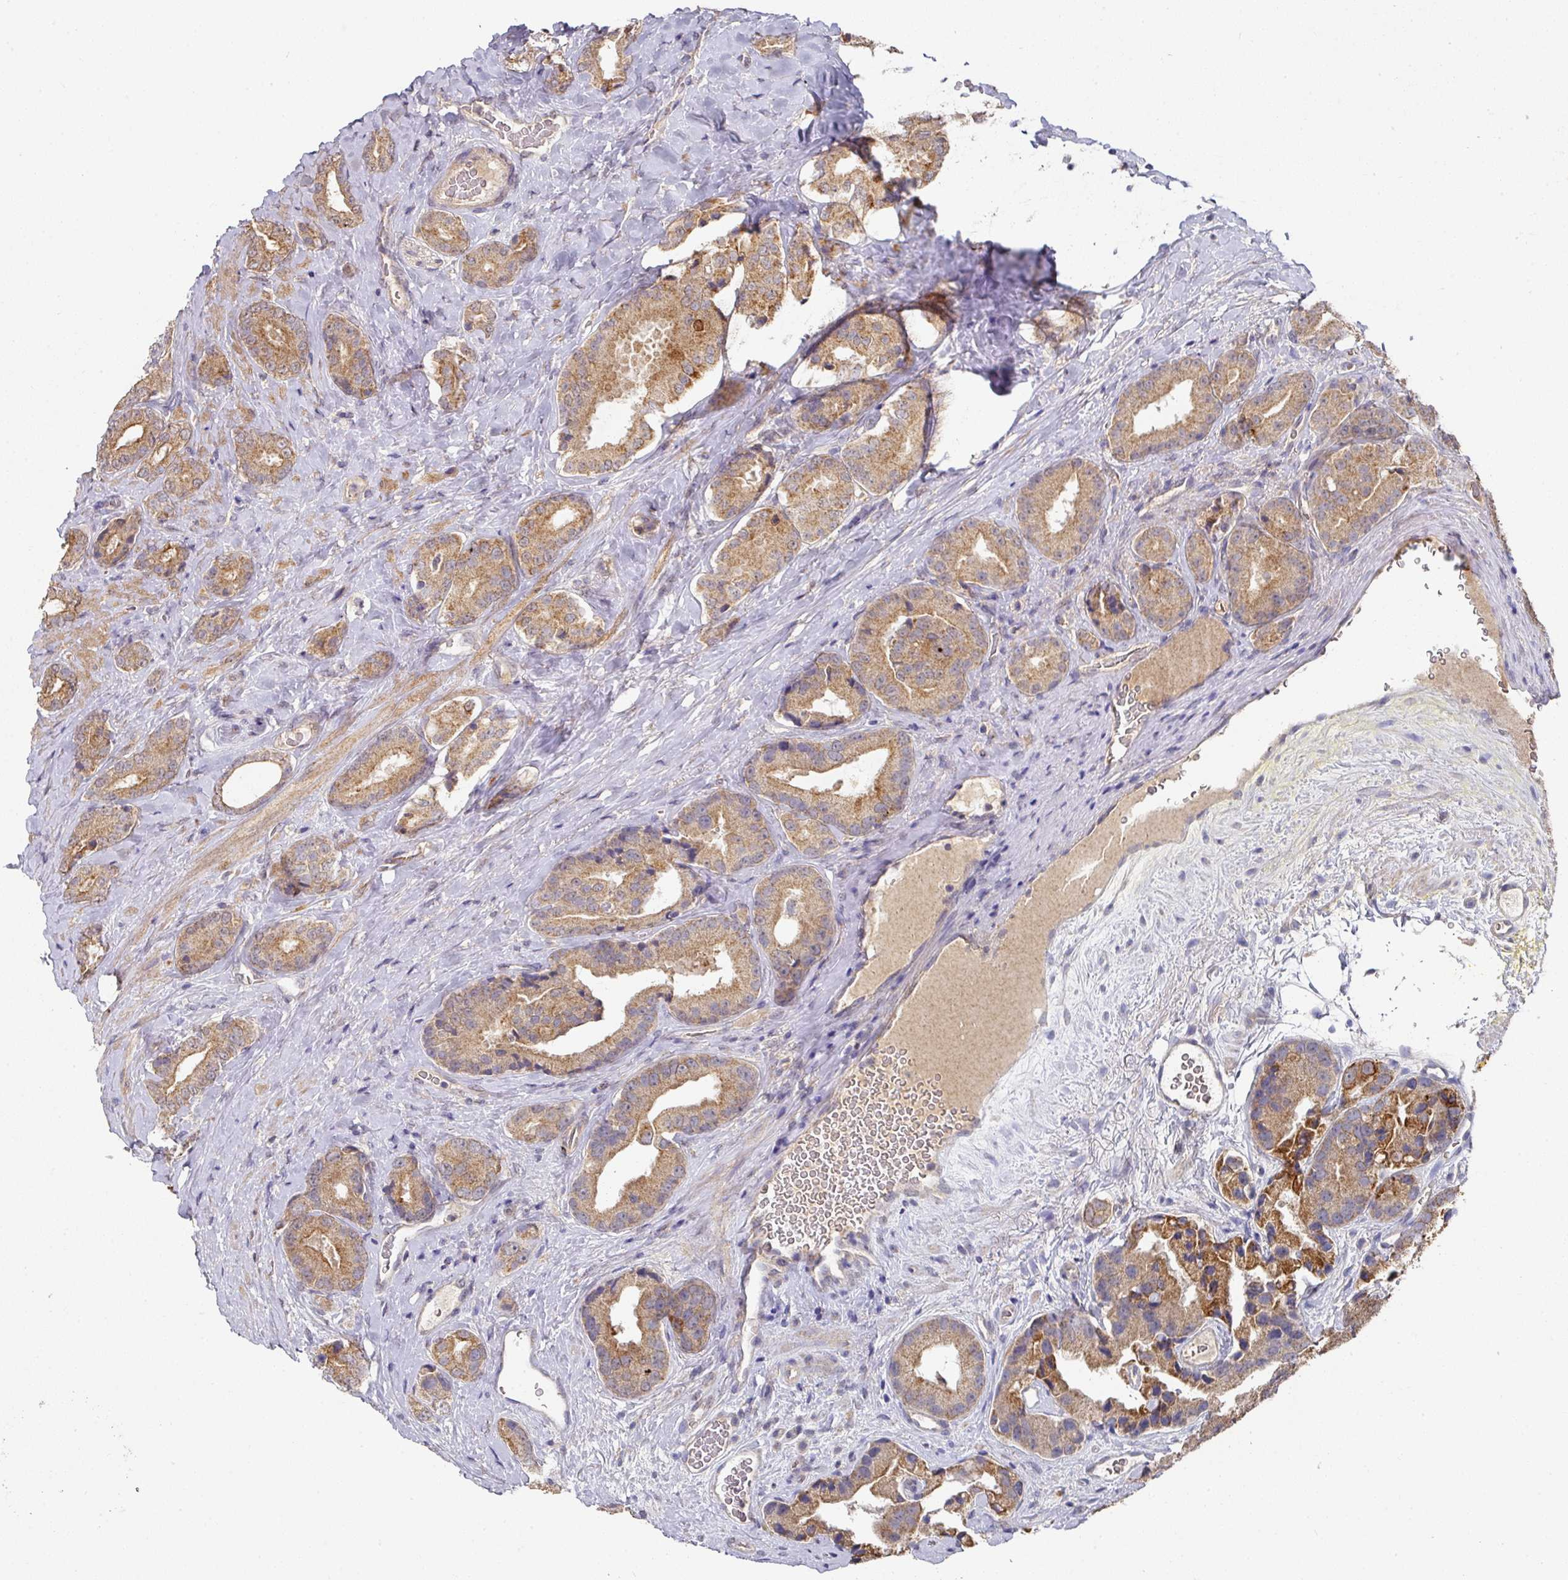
{"staining": {"intensity": "moderate", "quantity": ">75%", "location": "cytoplasmic/membranous"}, "tissue": "prostate cancer", "cell_type": "Tumor cells", "image_type": "cancer", "snomed": [{"axis": "morphology", "description": "Adenocarcinoma, High grade"}, {"axis": "topography", "description": "Prostate"}], "caption": "Immunohistochemistry (IHC) of human prostate high-grade adenocarcinoma shows medium levels of moderate cytoplasmic/membranous staining in about >75% of tumor cells.", "gene": "EXTL3", "patient": {"sex": "male", "age": 63}}